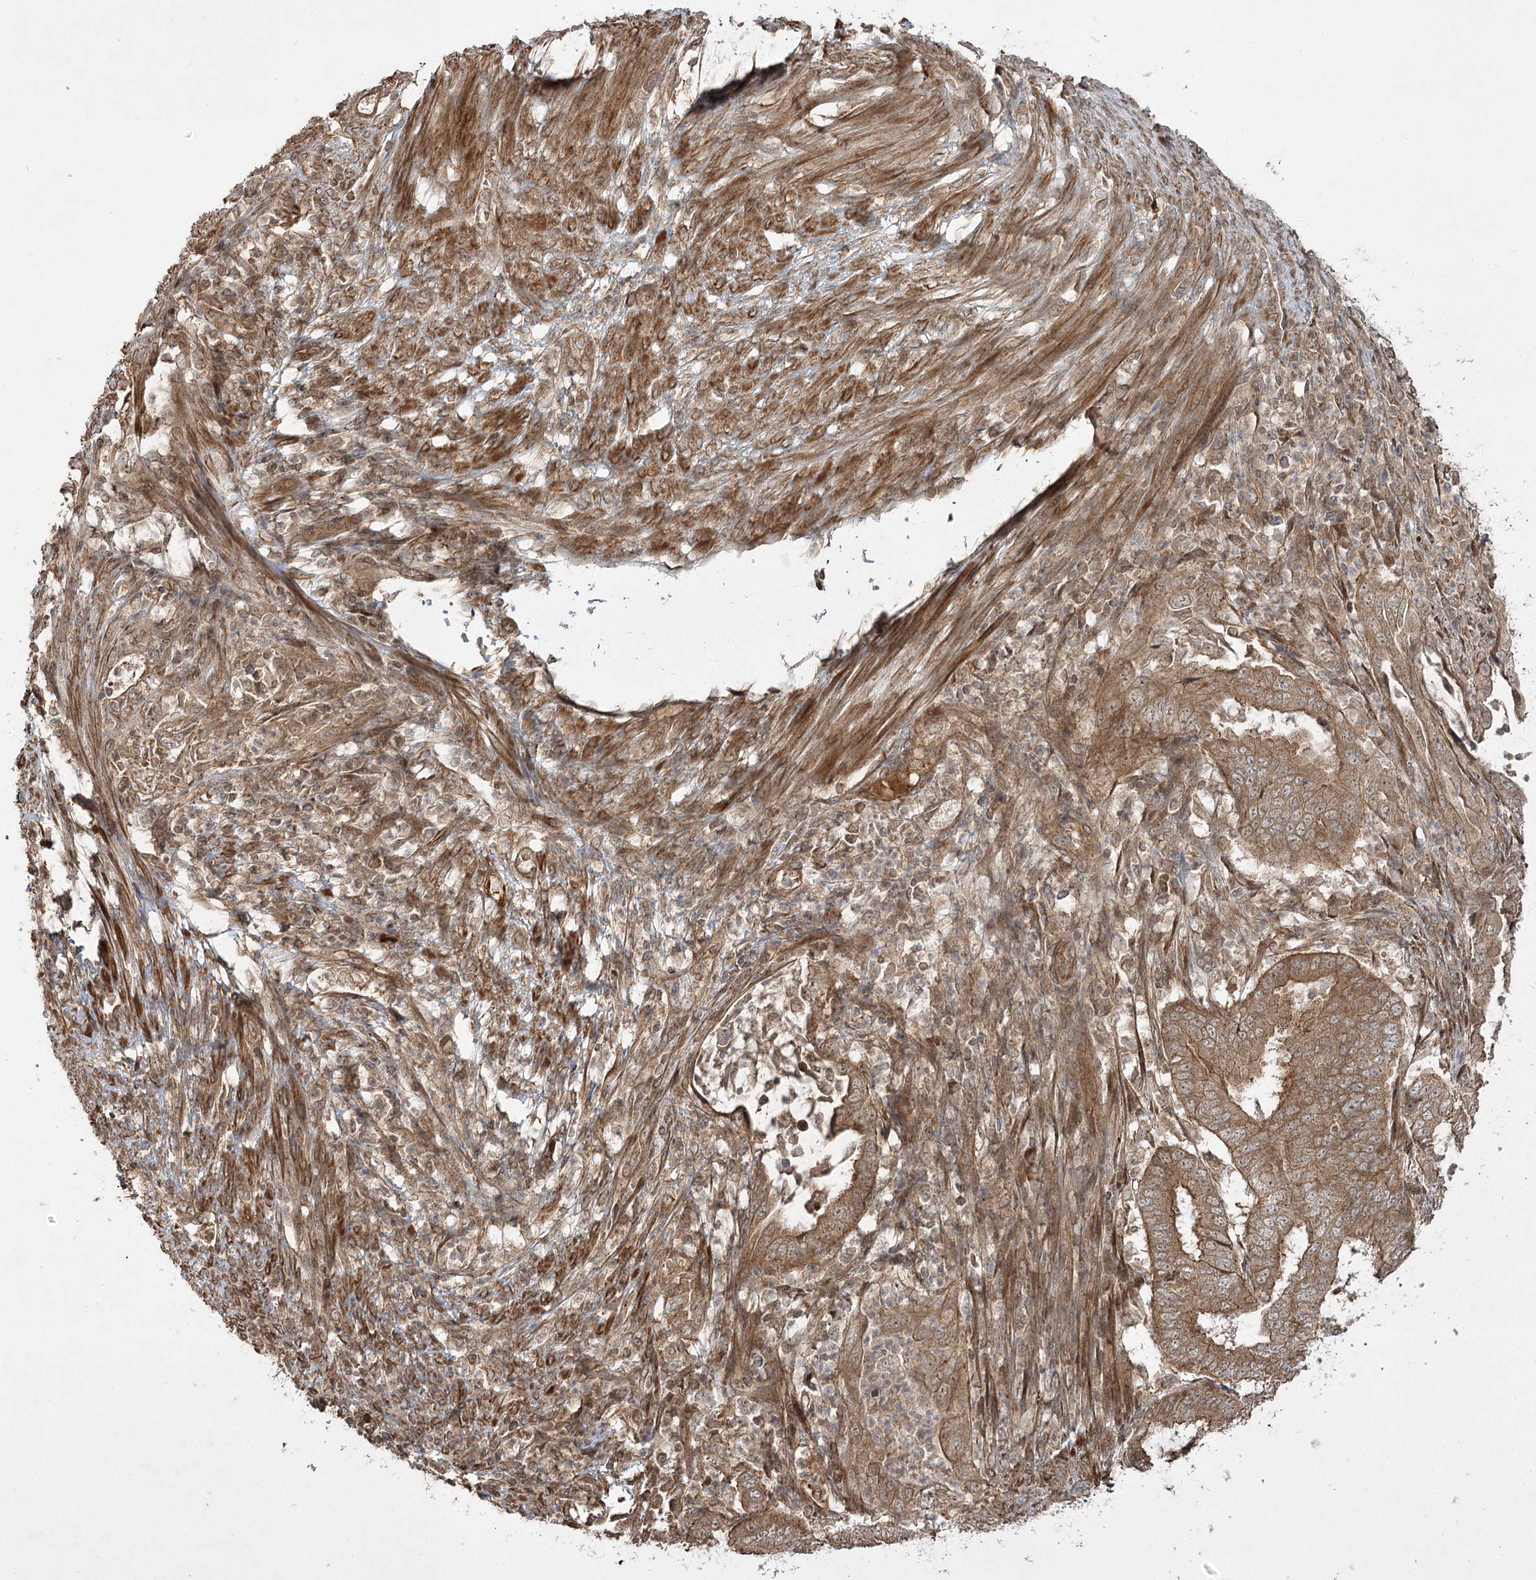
{"staining": {"intensity": "moderate", "quantity": ">75%", "location": "cytoplasmic/membranous"}, "tissue": "endometrial cancer", "cell_type": "Tumor cells", "image_type": "cancer", "snomed": [{"axis": "morphology", "description": "Adenocarcinoma, NOS"}, {"axis": "topography", "description": "Endometrium"}], "caption": "A histopathology image showing moderate cytoplasmic/membranous staining in approximately >75% of tumor cells in endometrial adenocarcinoma, as visualized by brown immunohistochemical staining.", "gene": "CPLANE1", "patient": {"sex": "female", "age": 51}}